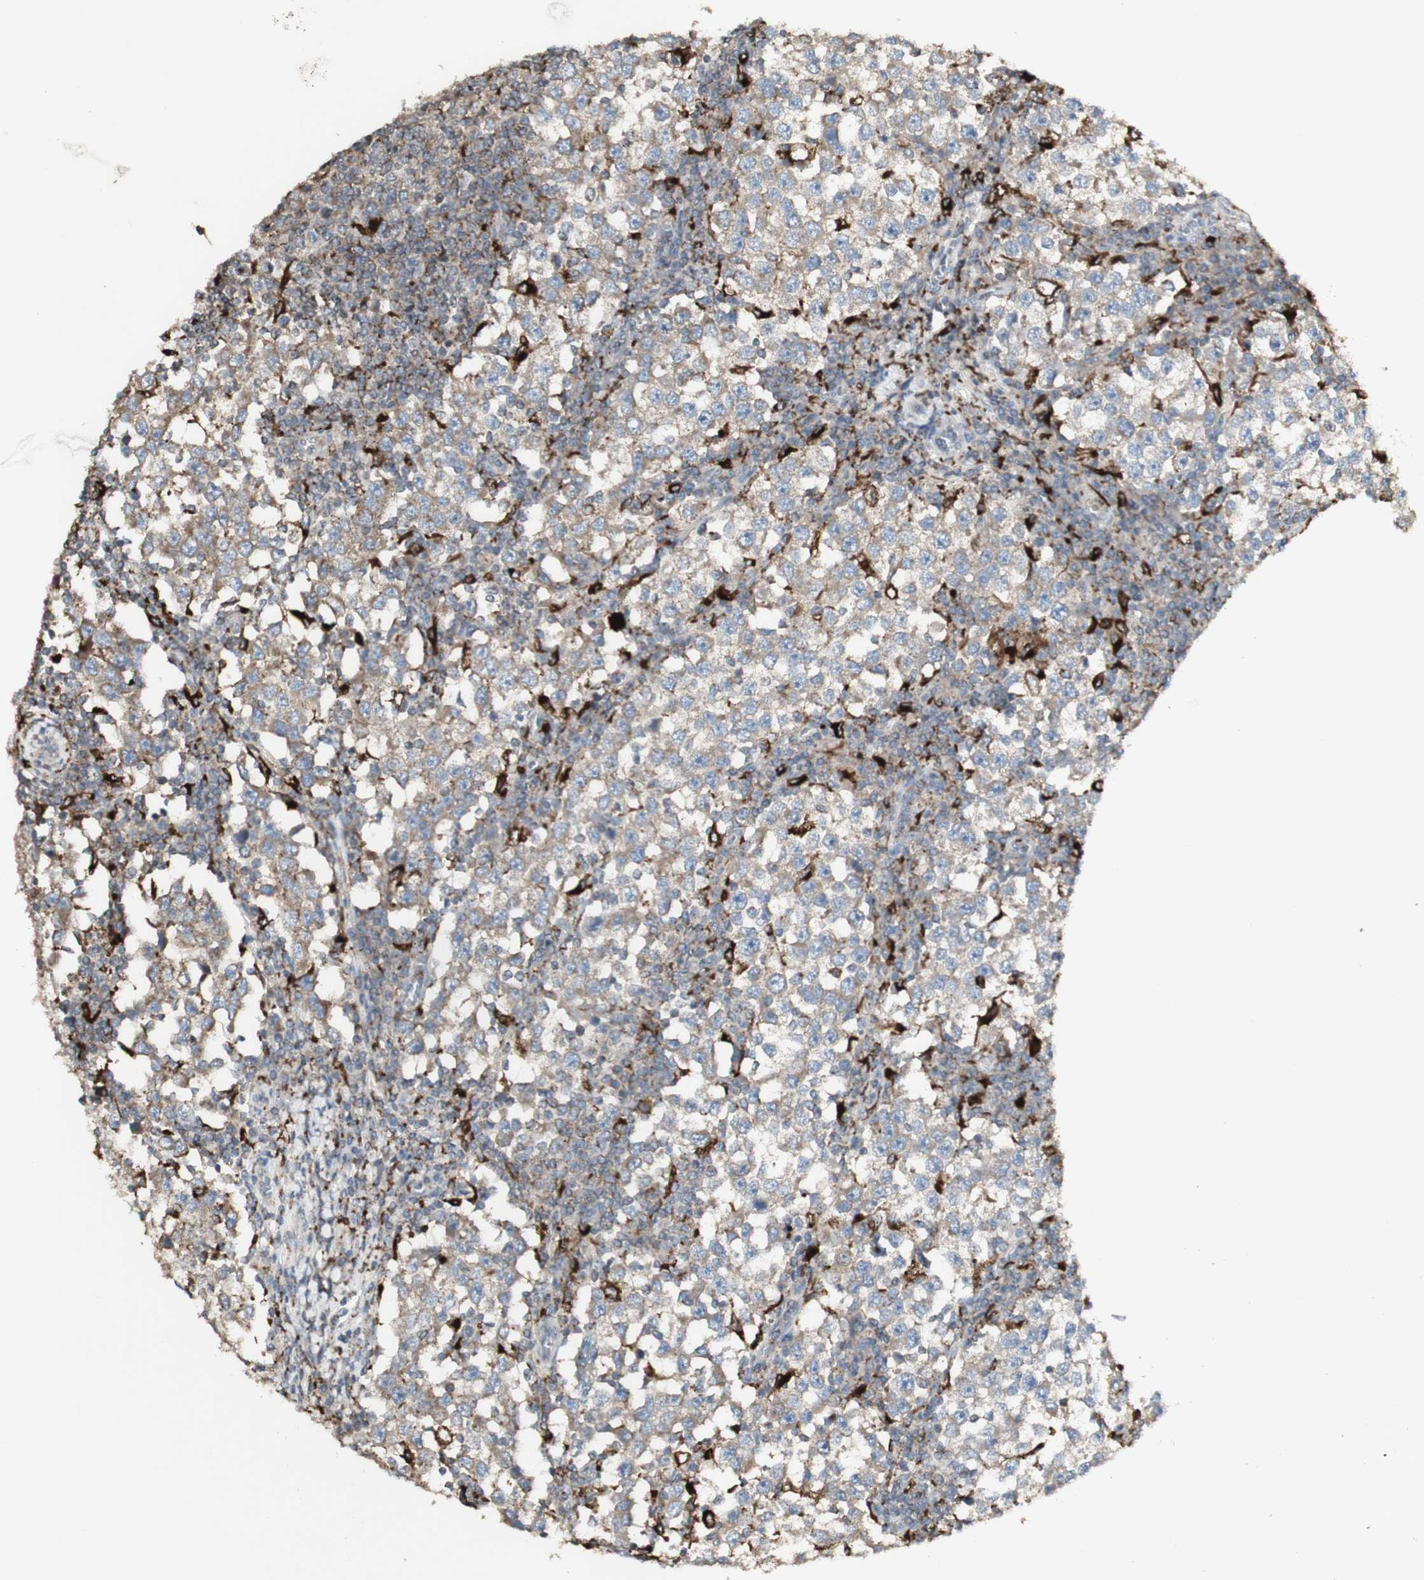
{"staining": {"intensity": "weak", "quantity": ">75%", "location": "cytoplasmic/membranous"}, "tissue": "testis cancer", "cell_type": "Tumor cells", "image_type": "cancer", "snomed": [{"axis": "morphology", "description": "Seminoma, NOS"}, {"axis": "topography", "description": "Testis"}], "caption": "There is low levels of weak cytoplasmic/membranous staining in tumor cells of seminoma (testis), as demonstrated by immunohistochemical staining (brown color).", "gene": "ATP6V1E1", "patient": {"sex": "male", "age": 65}}